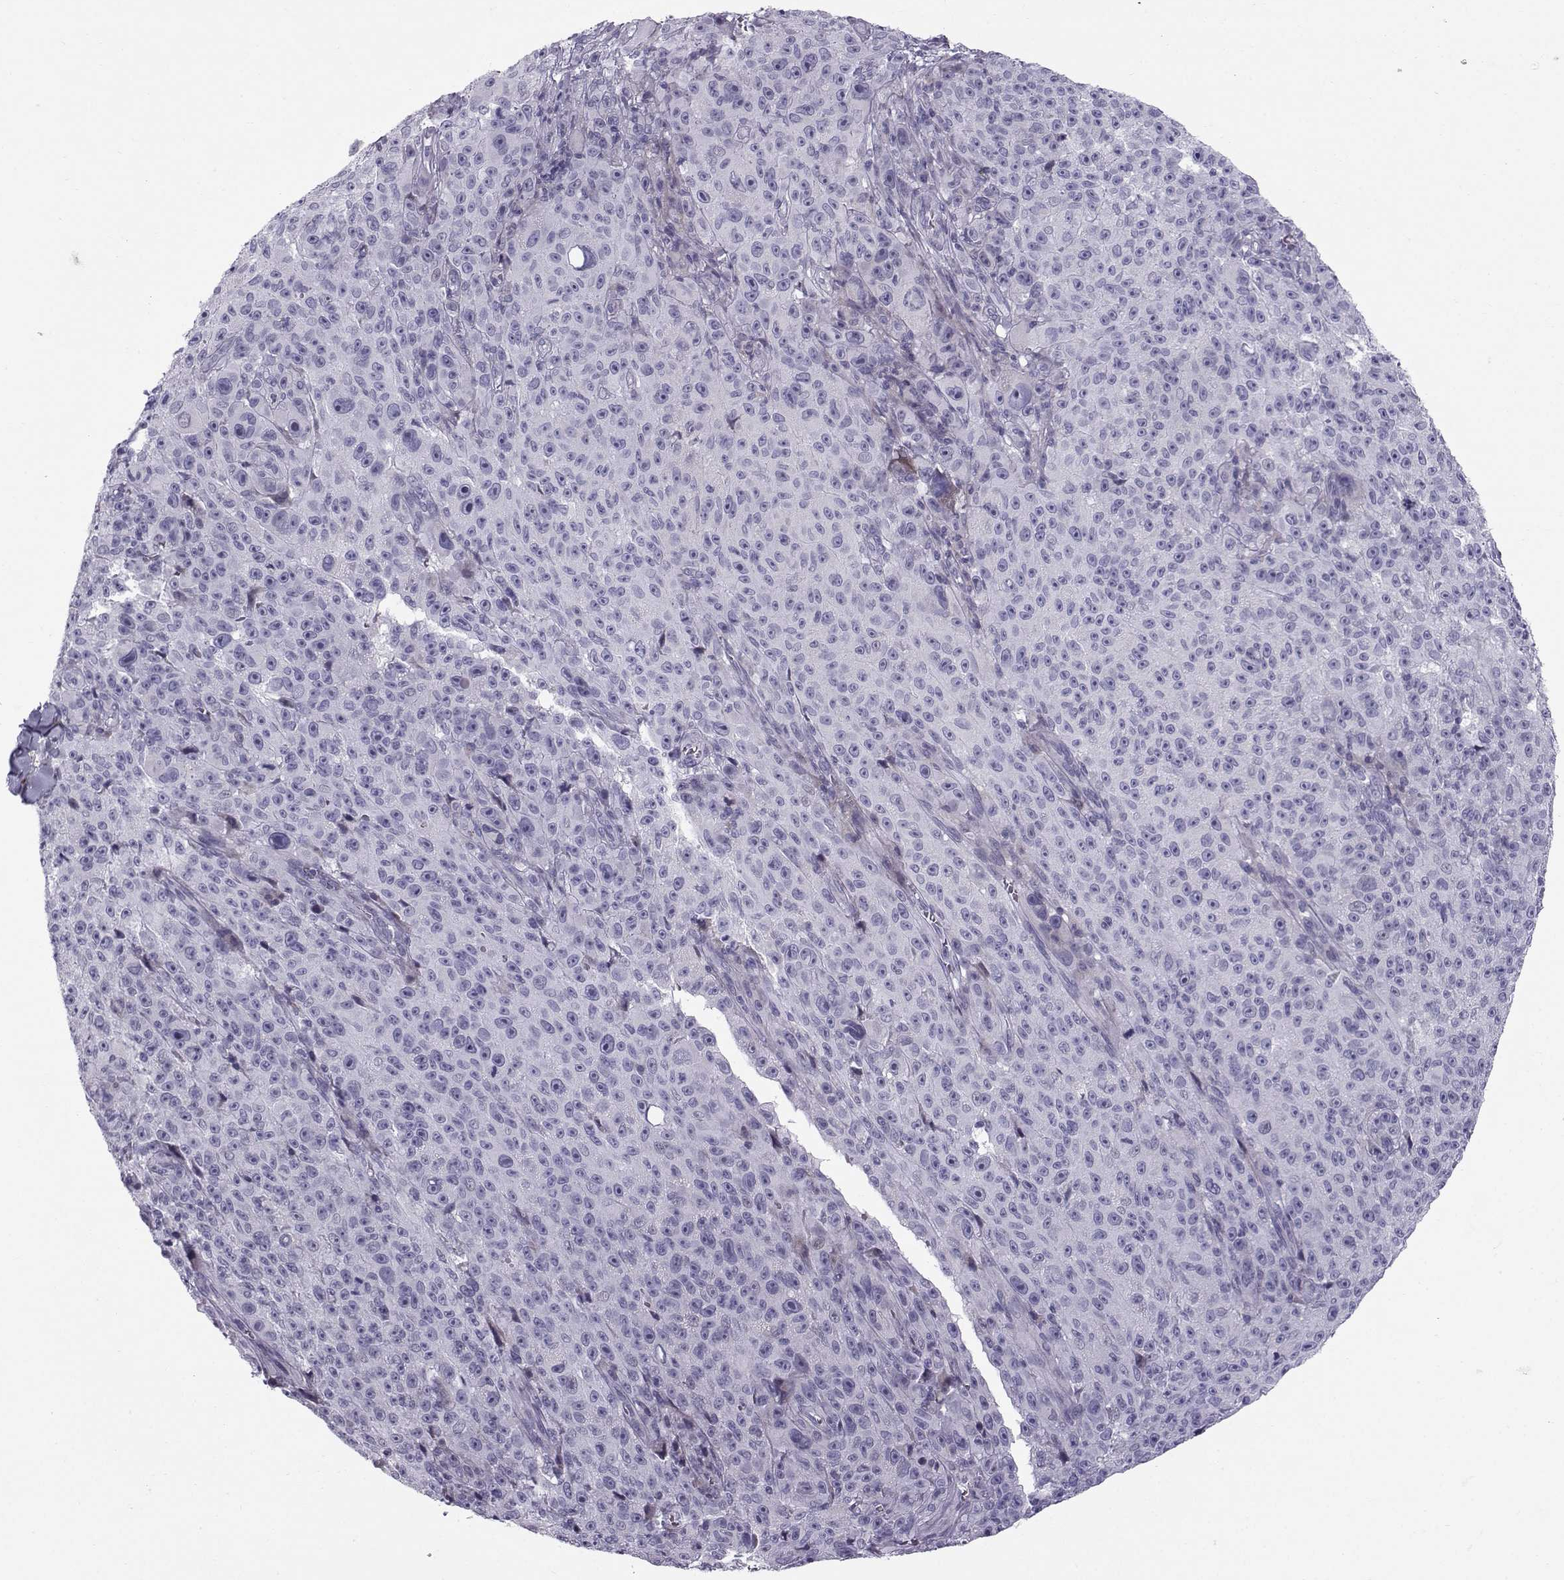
{"staining": {"intensity": "negative", "quantity": "none", "location": "none"}, "tissue": "melanoma", "cell_type": "Tumor cells", "image_type": "cancer", "snomed": [{"axis": "morphology", "description": "Malignant melanoma, NOS"}, {"axis": "topography", "description": "Skin"}], "caption": "Immunohistochemical staining of malignant melanoma exhibits no significant expression in tumor cells.", "gene": "DMRT3", "patient": {"sex": "female", "age": 82}}